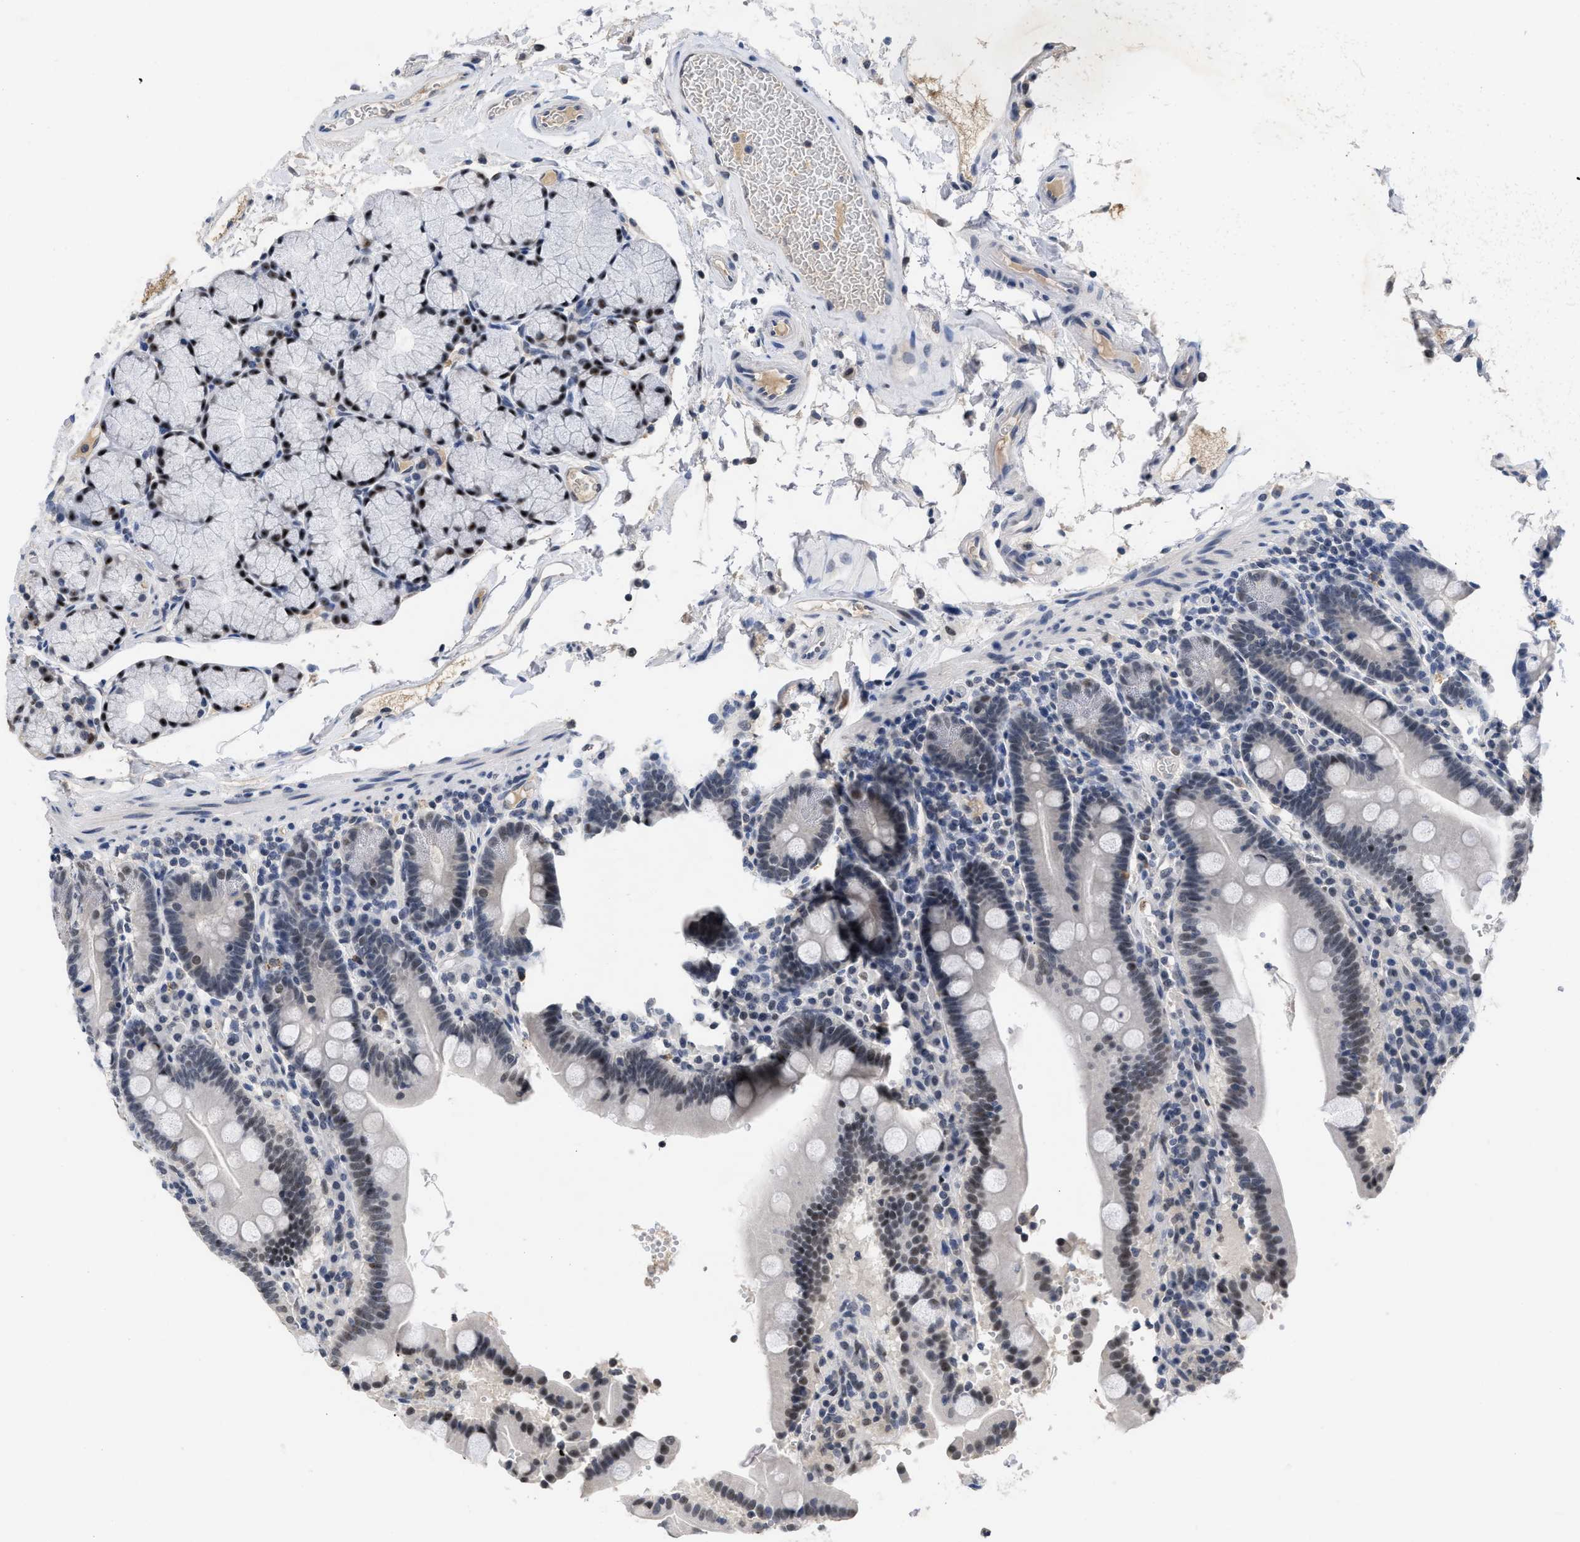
{"staining": {"intensity": "moderate", "quantity": "<25%", "location": "nuclear"}, "tissue": "duodenum", "cell_type": "Glandular cells", "image_type": "normal", "snomed": [{"axis": "morphology", "description": "Normal tissue, NOS"}, {"axis": "topography", "description": "Small intestine, NOS"}], "caption": "Immunohistochemistry (IHC) staining of benign duodenum, which demonstrates low levels of moderate nuclear positivity in approximately <25% of glandular cells indicating moderate nuclear protein expression. The staining was performed using DAB (3,3'-diaminobenzidine) (brown) for protein detection and nuclei were counterstained in hematoxylin (blue).", "gene": "GGNBP2", "patient": {"sex": "female", "age": 71}}